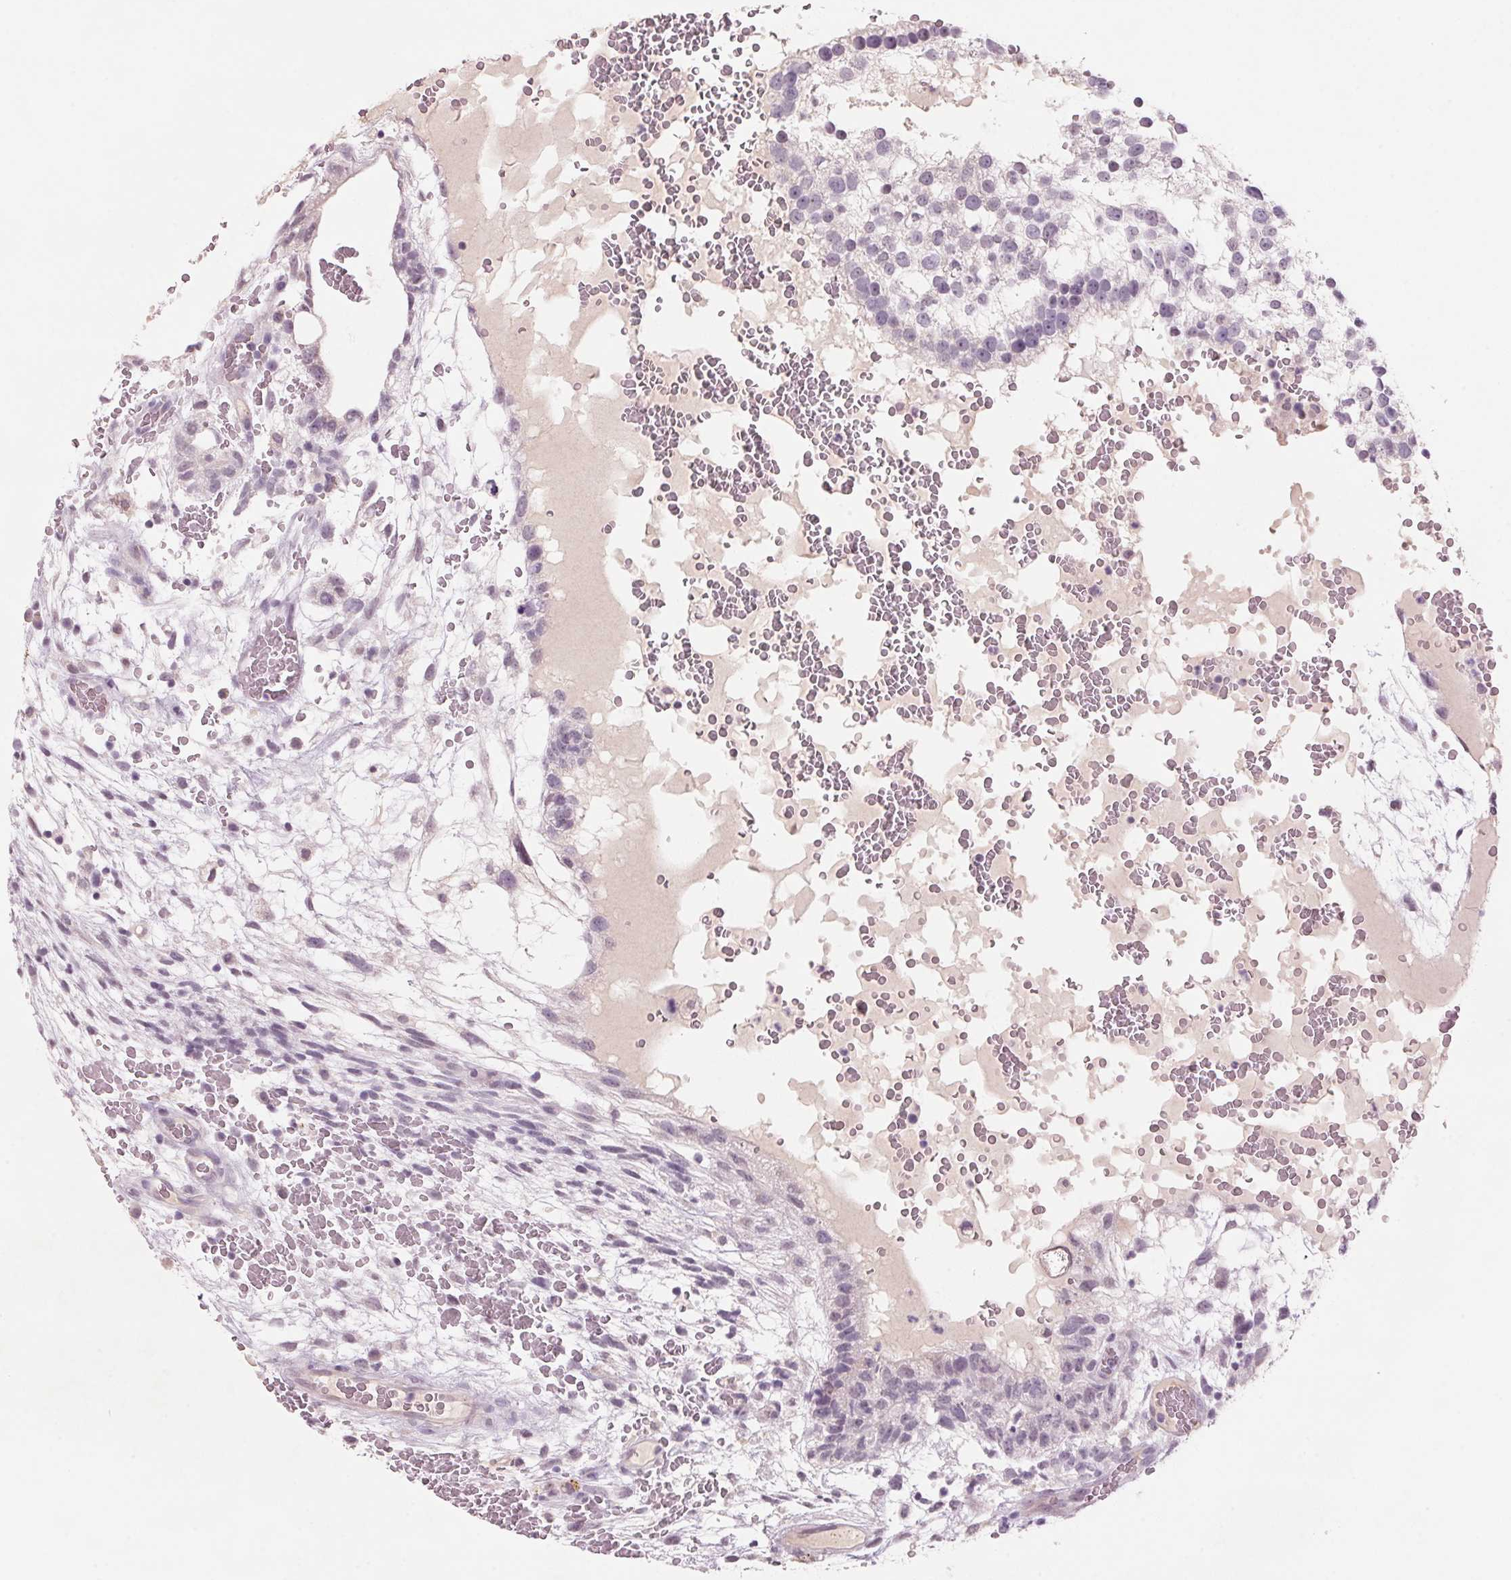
{"staining": {"intensity": "negative", "quantity": "none", "location": "none"}, "tissue": "testis cancer", "cell_type": "Tumor cells", "image_type": "cancer", "snomed": [{"axis": "morphology", "description": "Normal tissue, NOS"}, {"axis": "morphology", "description": "Carcinoma, Embryonal, NOS"}, {"axis": "topography", "description": "Testis"}], "caption": "Human testis embryonal carcinoma stained for a protein using immunohistochemistry demonstrates no expression in tumor cells.", "gene": "ADAM20", "patient": {"sex": "male", "age": 32}}